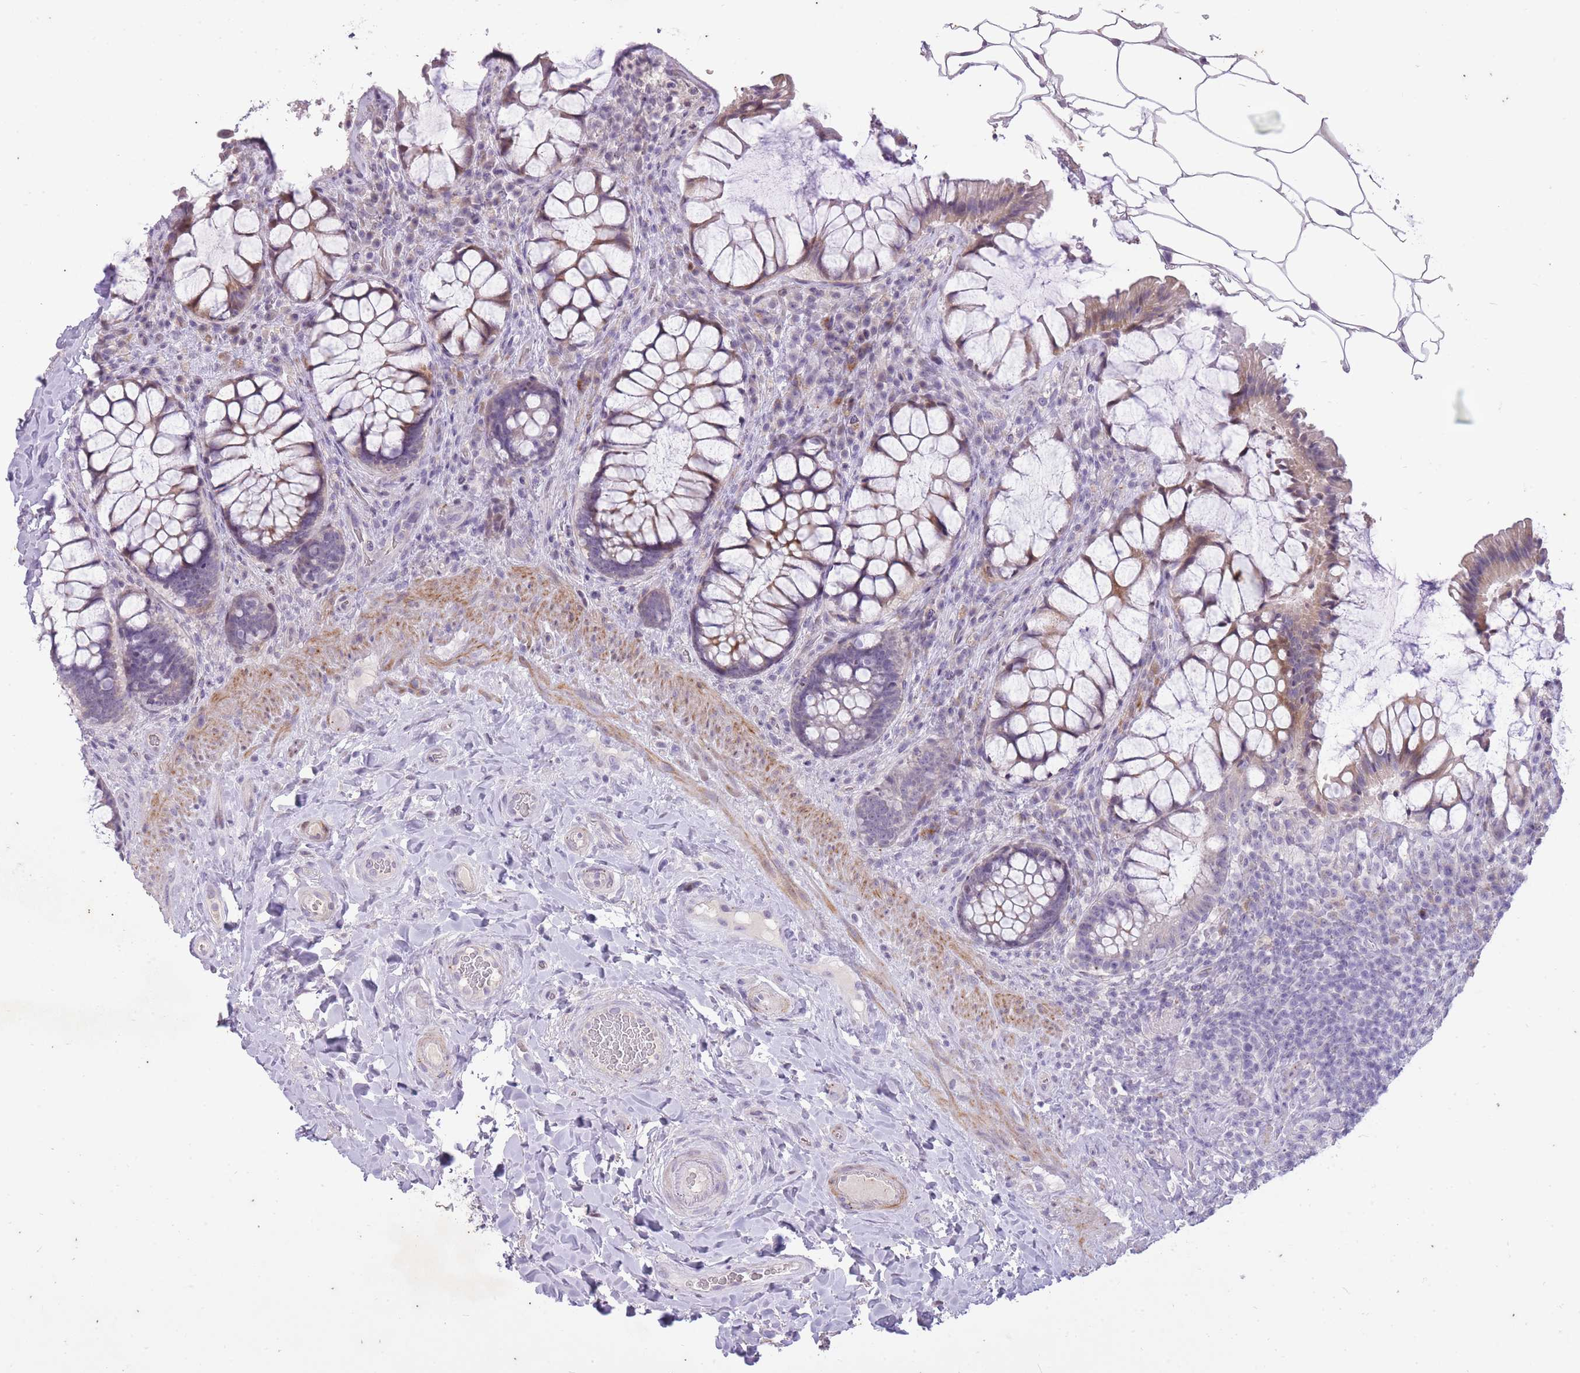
{"staining": {"intensity": "moderate", "quantity": "<25%", "location": "cytoplasmic/membranous"}, "tissue": "rectum", "cell_type": "Glandular cells", "image_type": "normal", "snomed": [{"axis": "morphology", "description": "Normal tissue, NOS"}, {"axis": "topography", "description": "Rectum"}], "caption": "Protein staining of benign rectum demonstrates moderate cytoplasmic/membranous staining in approximately <25% of glandular cells. The protein of interest is stained brown, and the nuclei are stained in blue (DAB (3,3'-diaminobenzidine) IHC with brightfield microscopy, high magnification).", "gene": "CNTNAP3B", "patient": {"sex": "female", "age": 58}}